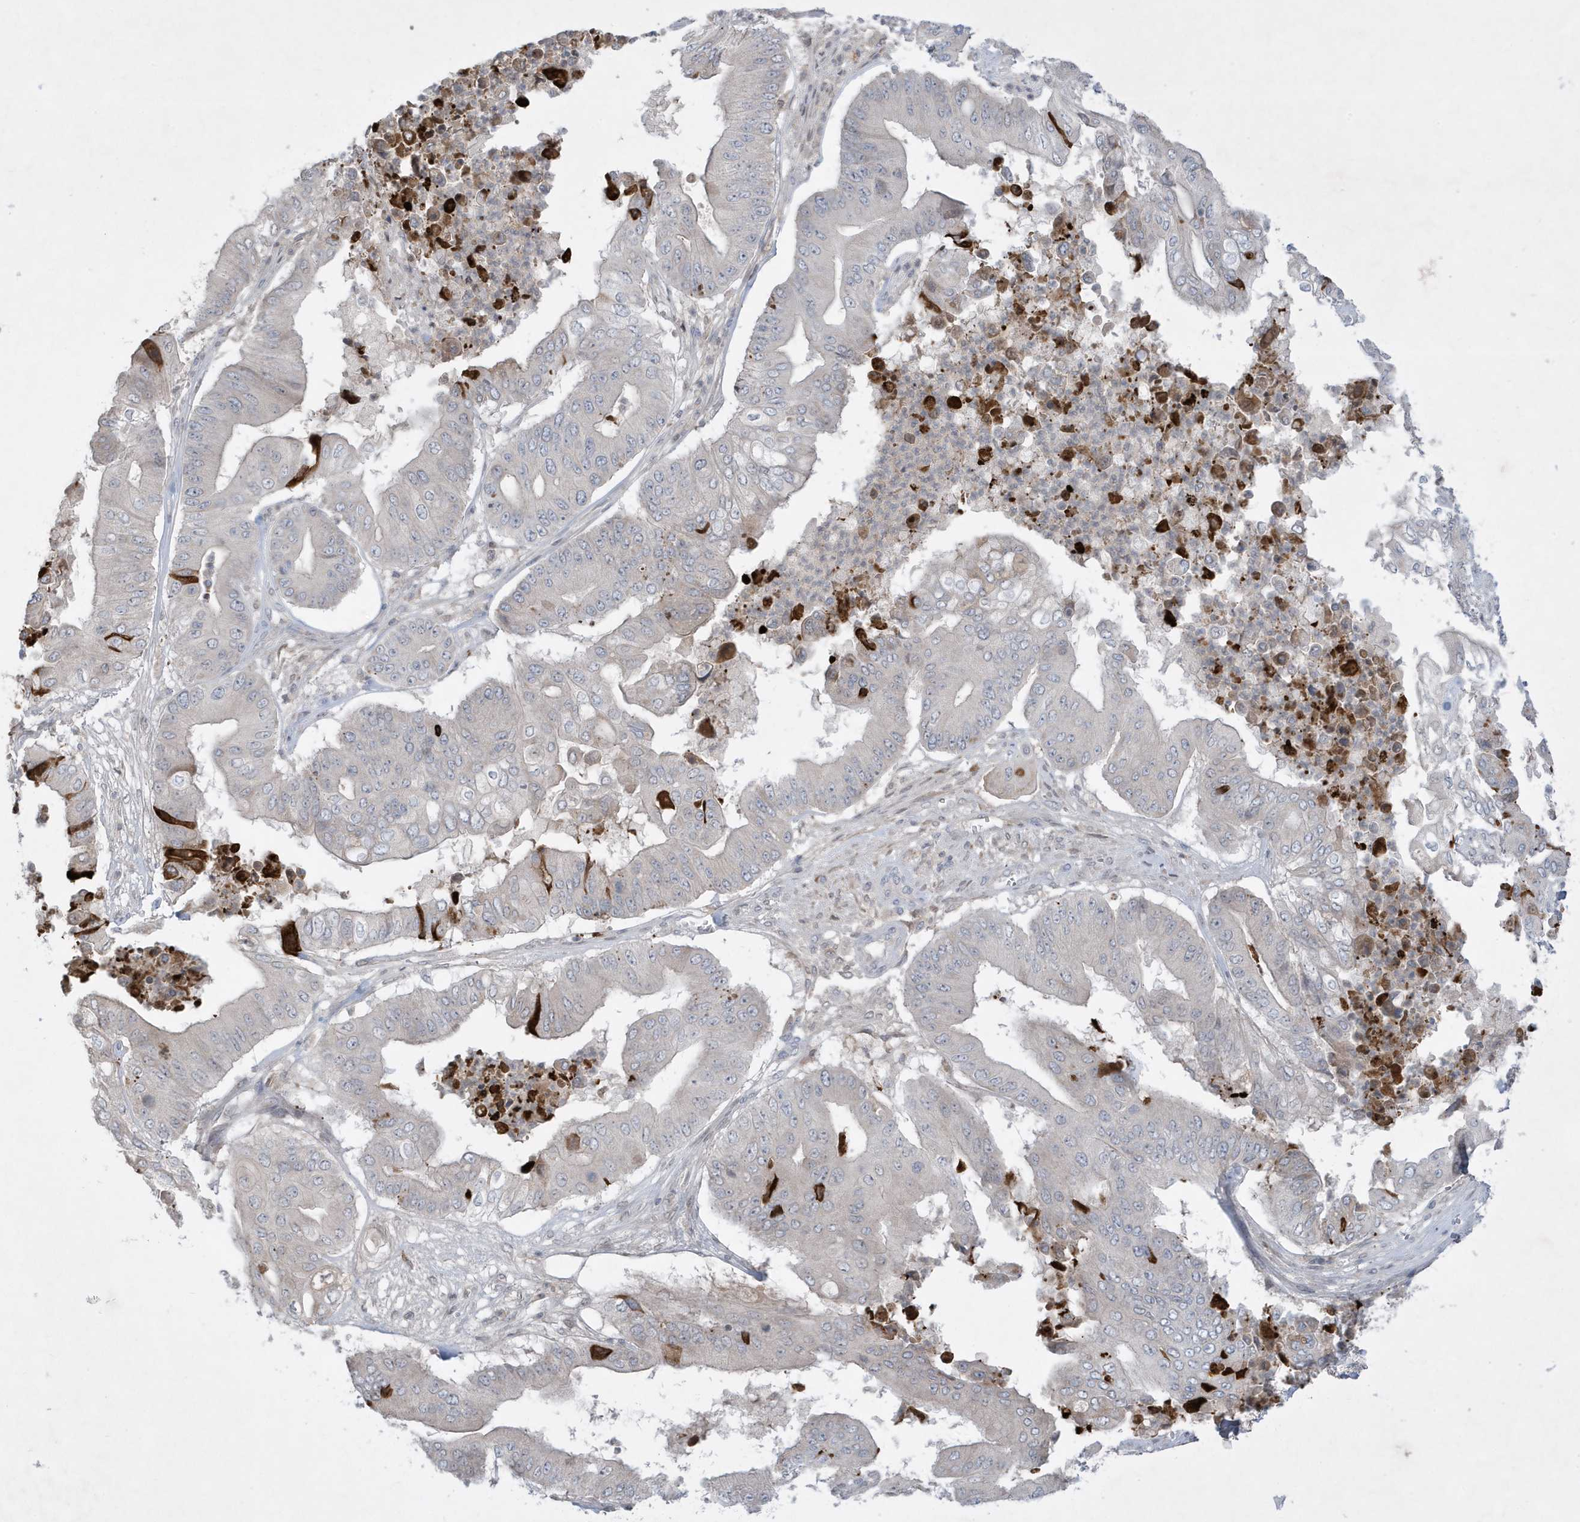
{"staining": {"intensity": "negative", "quantity": "none", "location": "none"}, "tissue": "pancreatic cancer", "cell_type": "Tumor cells", "image_type": "cancer", "snomed": [{"axis": "morphology", "description": "Adenocarcinoma, NOS"}, {"axis": "topography", "description": "Pancreas"}], "caption": "Tumor cells are negative for protein expression in human adenocarcinoma (pancreatic).", "gene": "FNDC1", "patient": {"sex": "female", "age": 77}}